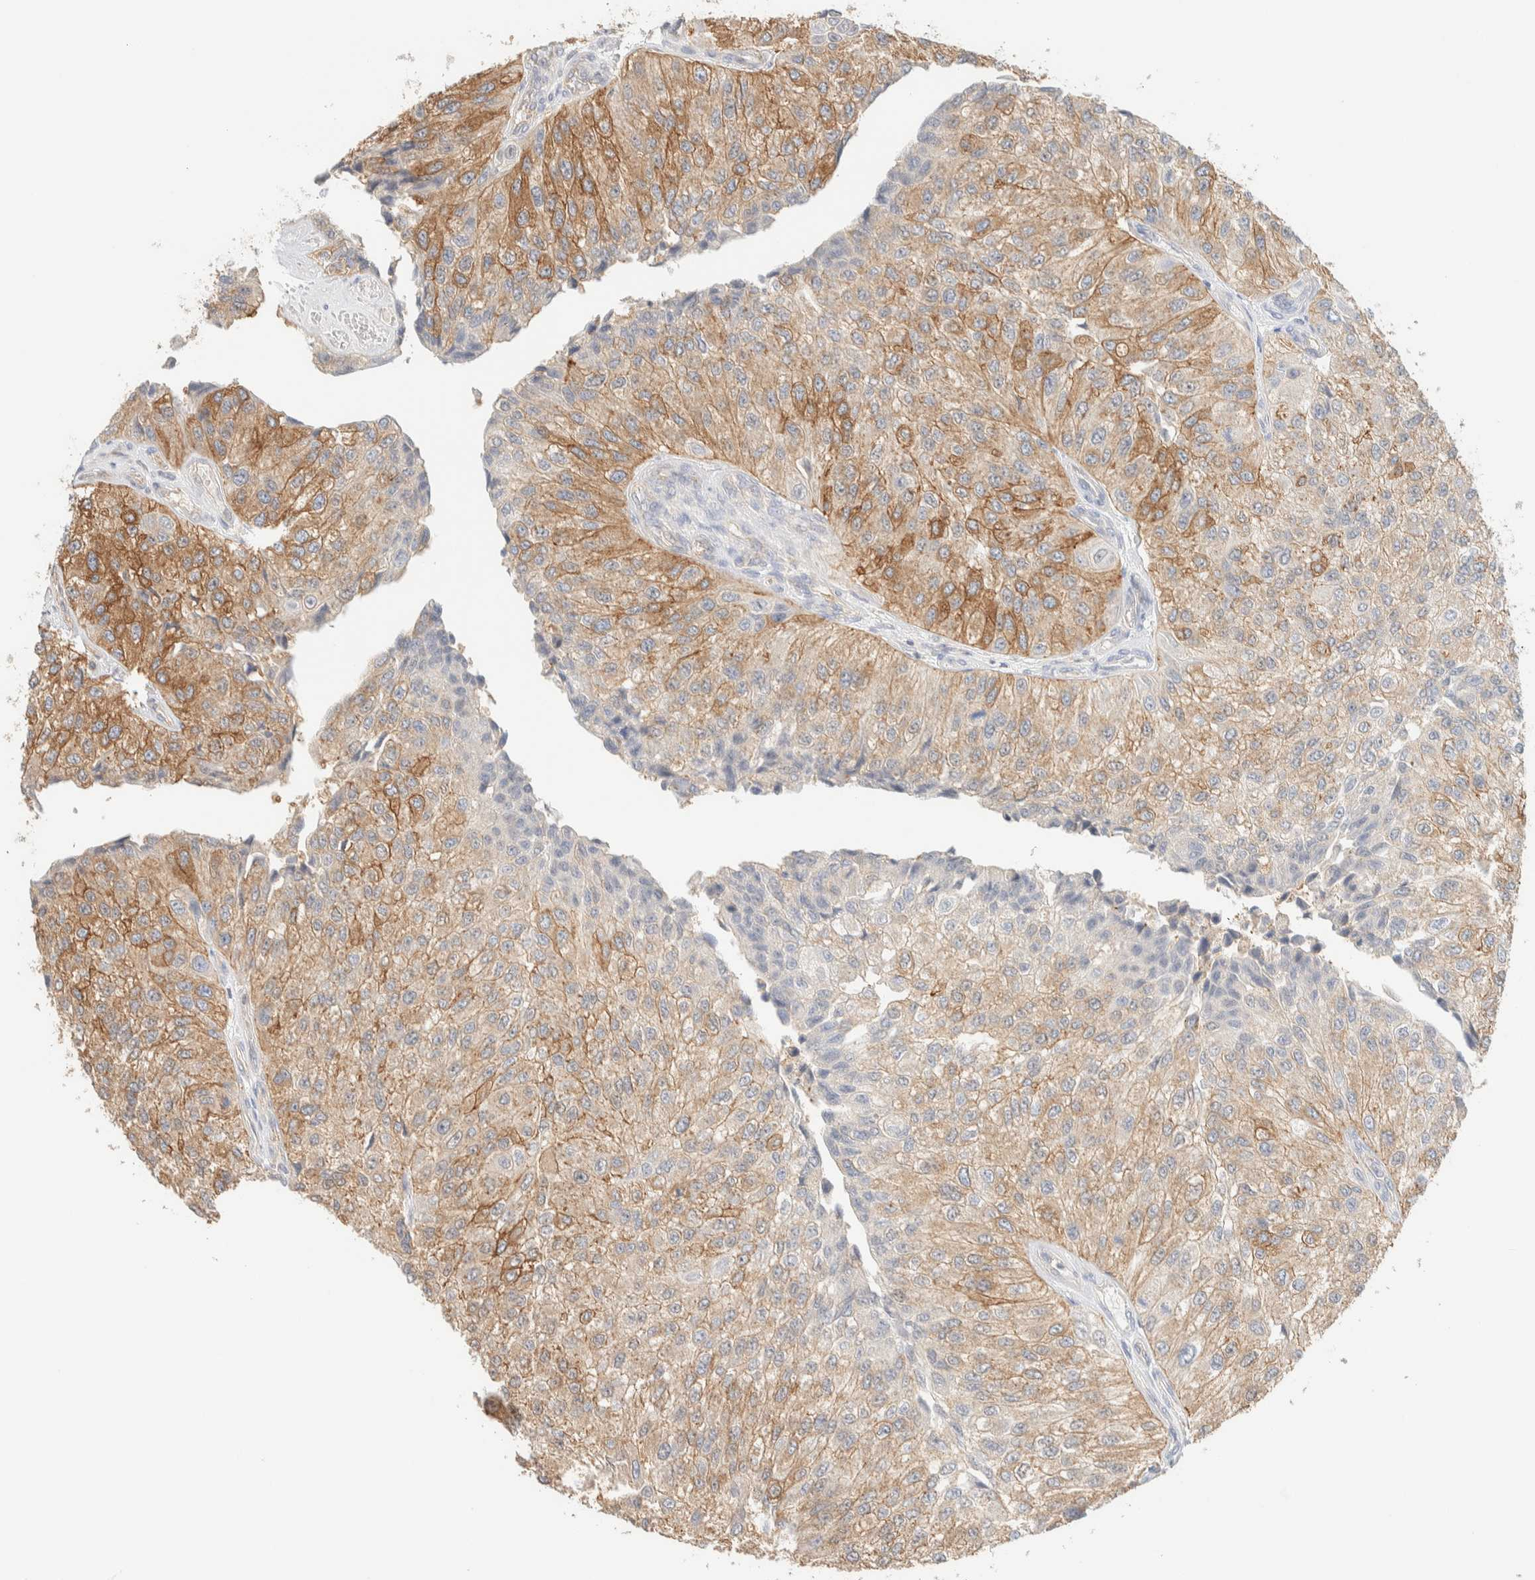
{"staining": {"intensity": "moderate", "quantity": ">75%", "location": "cytoplasmic/membranous"}, "tissue": "urothelial cancer", "cell_type": "Tumor cells", "image_type": "cancer", "snomed": [{"axis": "morphology", "description": "Urothelial carcinoma, High grade"}, {"axis": "topography", "description": "Kidney"}, {"axis": "topography", "description": "Urinary bladder"}], "caption": "About >75% of tumor cells in human urothelial cancer demonstrate moderate cytoplasmic/membranous protein positivity as visualized by brown immunohistochemical staining.", "gene": "TBC1D8B", "patient": {"sex": "male", "age": 77}}